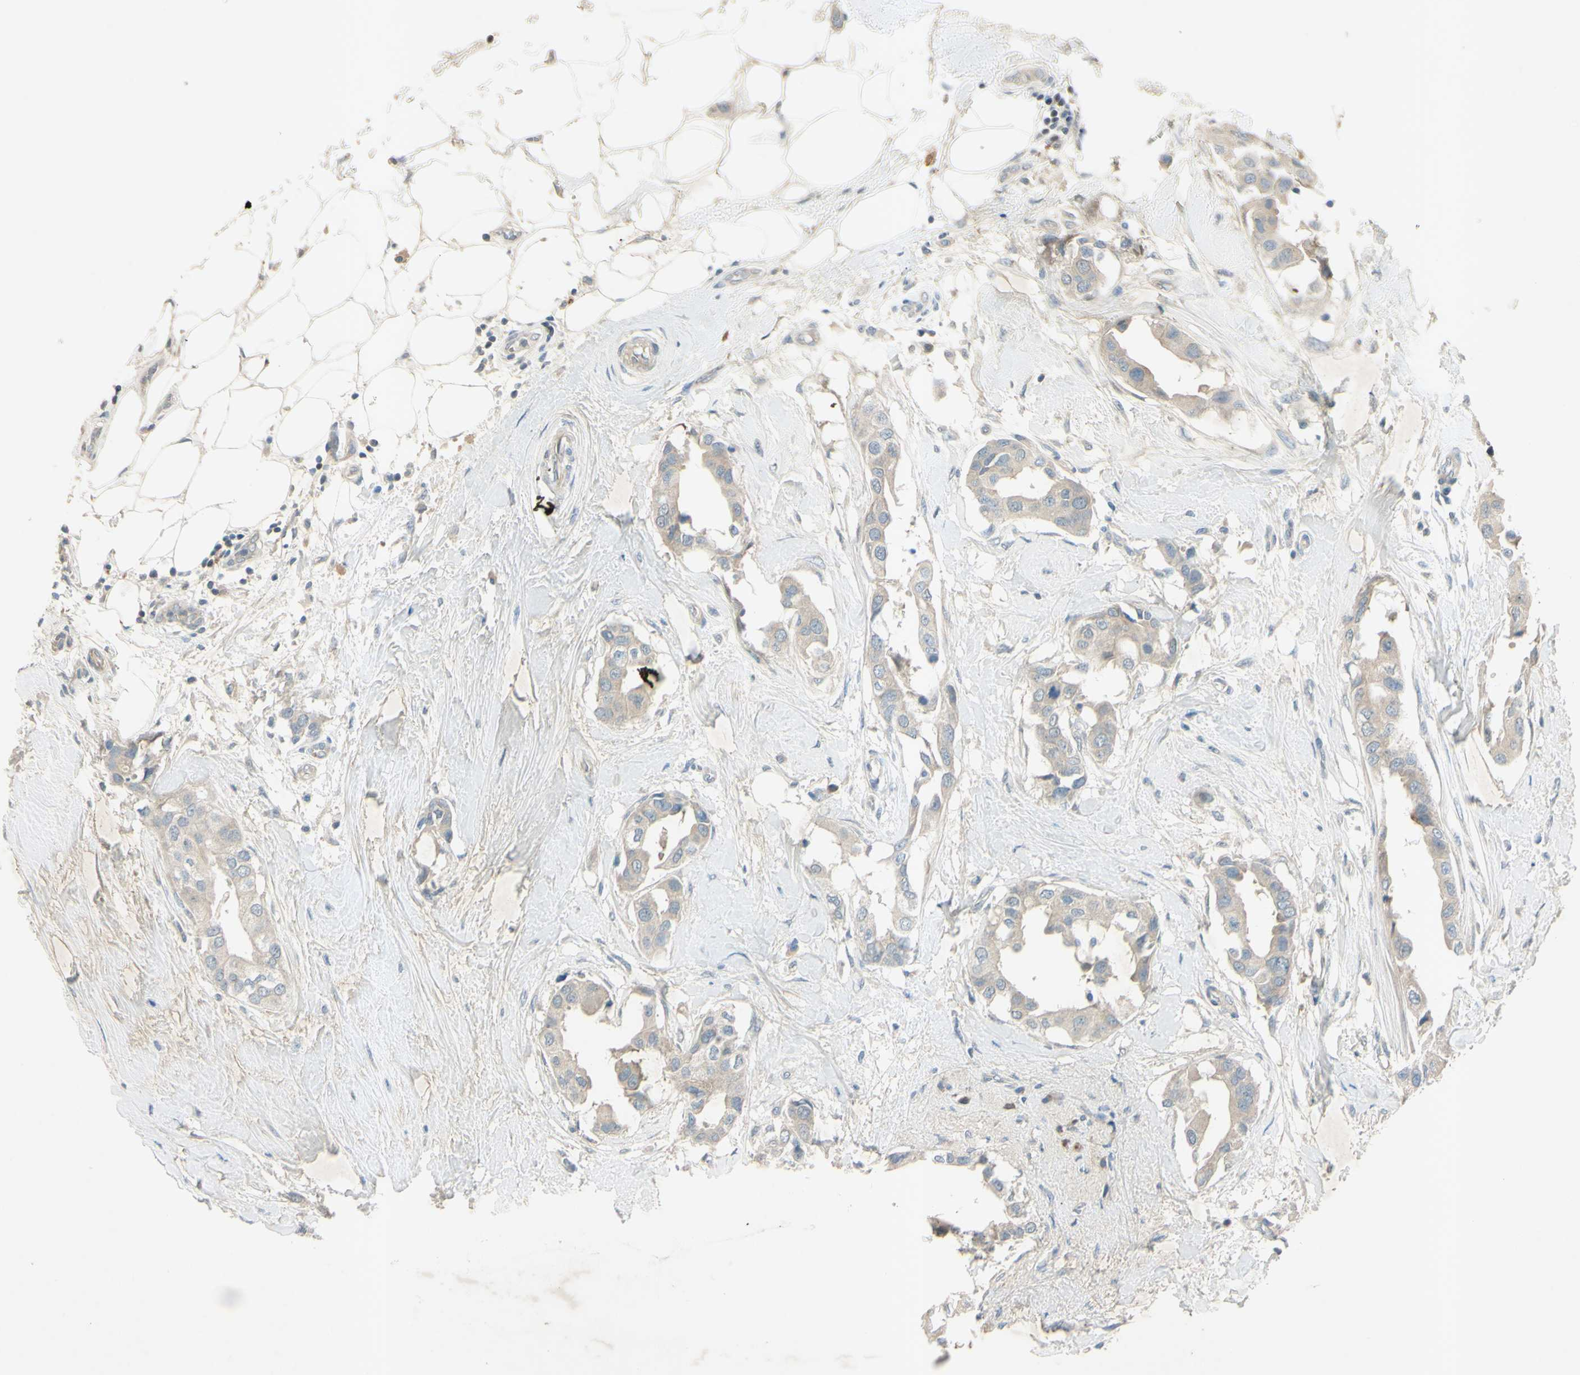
{"staining": {"intensity": "weak", "quantity": "25%-75%", "location": "cytoplasmic/membranous"}, "tissue": "breast cancer", "cell_type": "Tumor cells", "image_type": "cancer", "snomed": [{"axis": "morphology", "description": "Duct carcinoma"}, {"axis": "topography", "description": "Breast"}], "caption": "Breast cancer (infiltrating ductal carcinoma) tissue exhibits weak cytoplasmic/membranous expression in about 25%-75% of tumor cells", "gene": "AATK", "patient": {"sex": "female", "age": 40}}